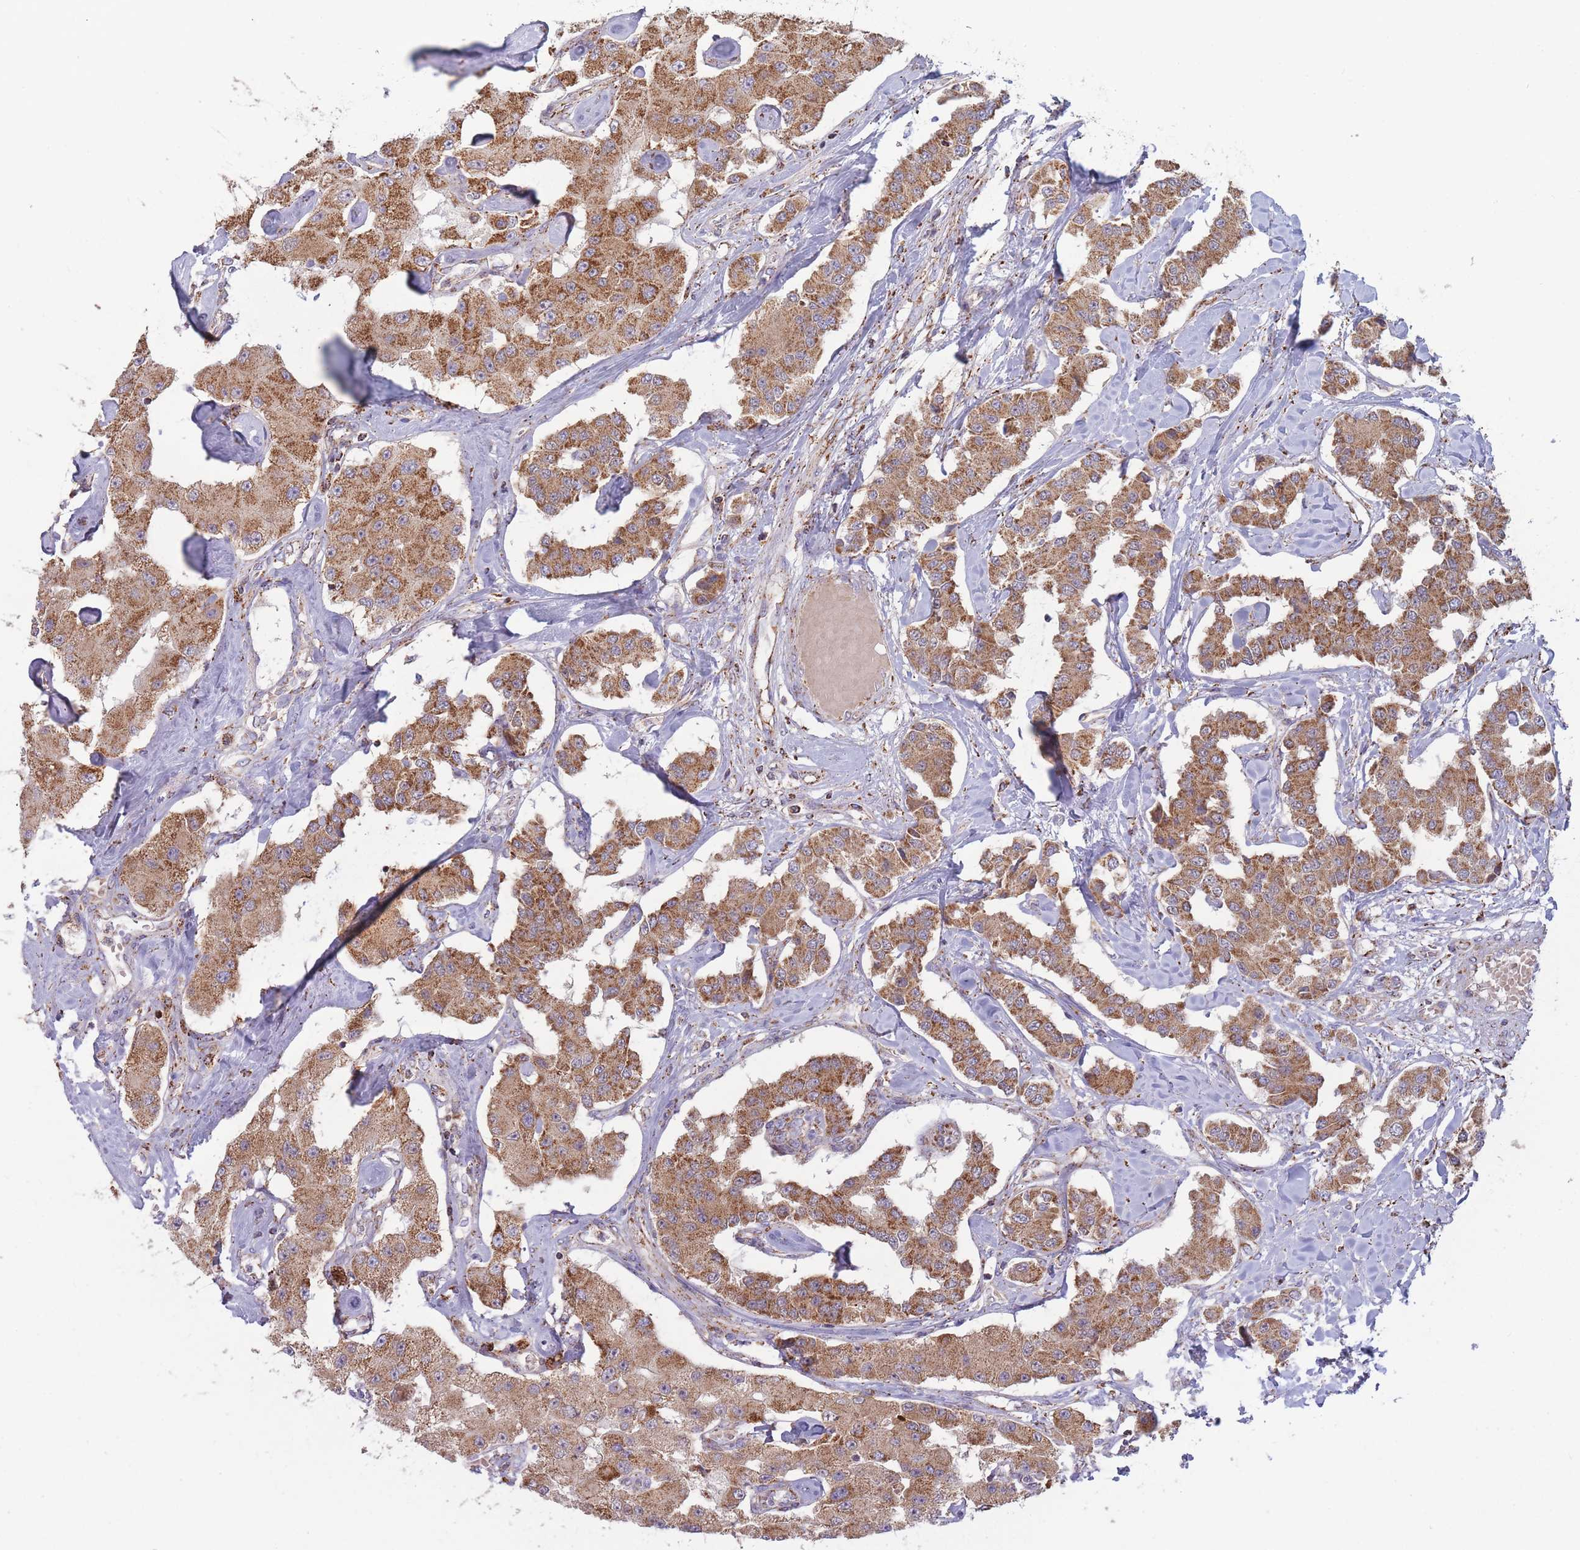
{"staining": {"intensity": "moderate", "quantity": ">75%", "location": "cytoplasmic/membranous"}, "tissue": "carcinoid", "cell_type": "Tumor cells", "image_type": "cancer", "snomed": [{"axis": "morphology", "description": "Carcinoid, malignant, NOS"}, {"axis": "topography", "description": "Pancreas"}], "caption": "About >75% of tumor cells in carcinoid demonstrate moderate cytoplasmic/membranous protein expression as visualized by brown immunohistochemical staining.", "gene": "MRPL17", "patient": {"sex": "male", "age": 41}}